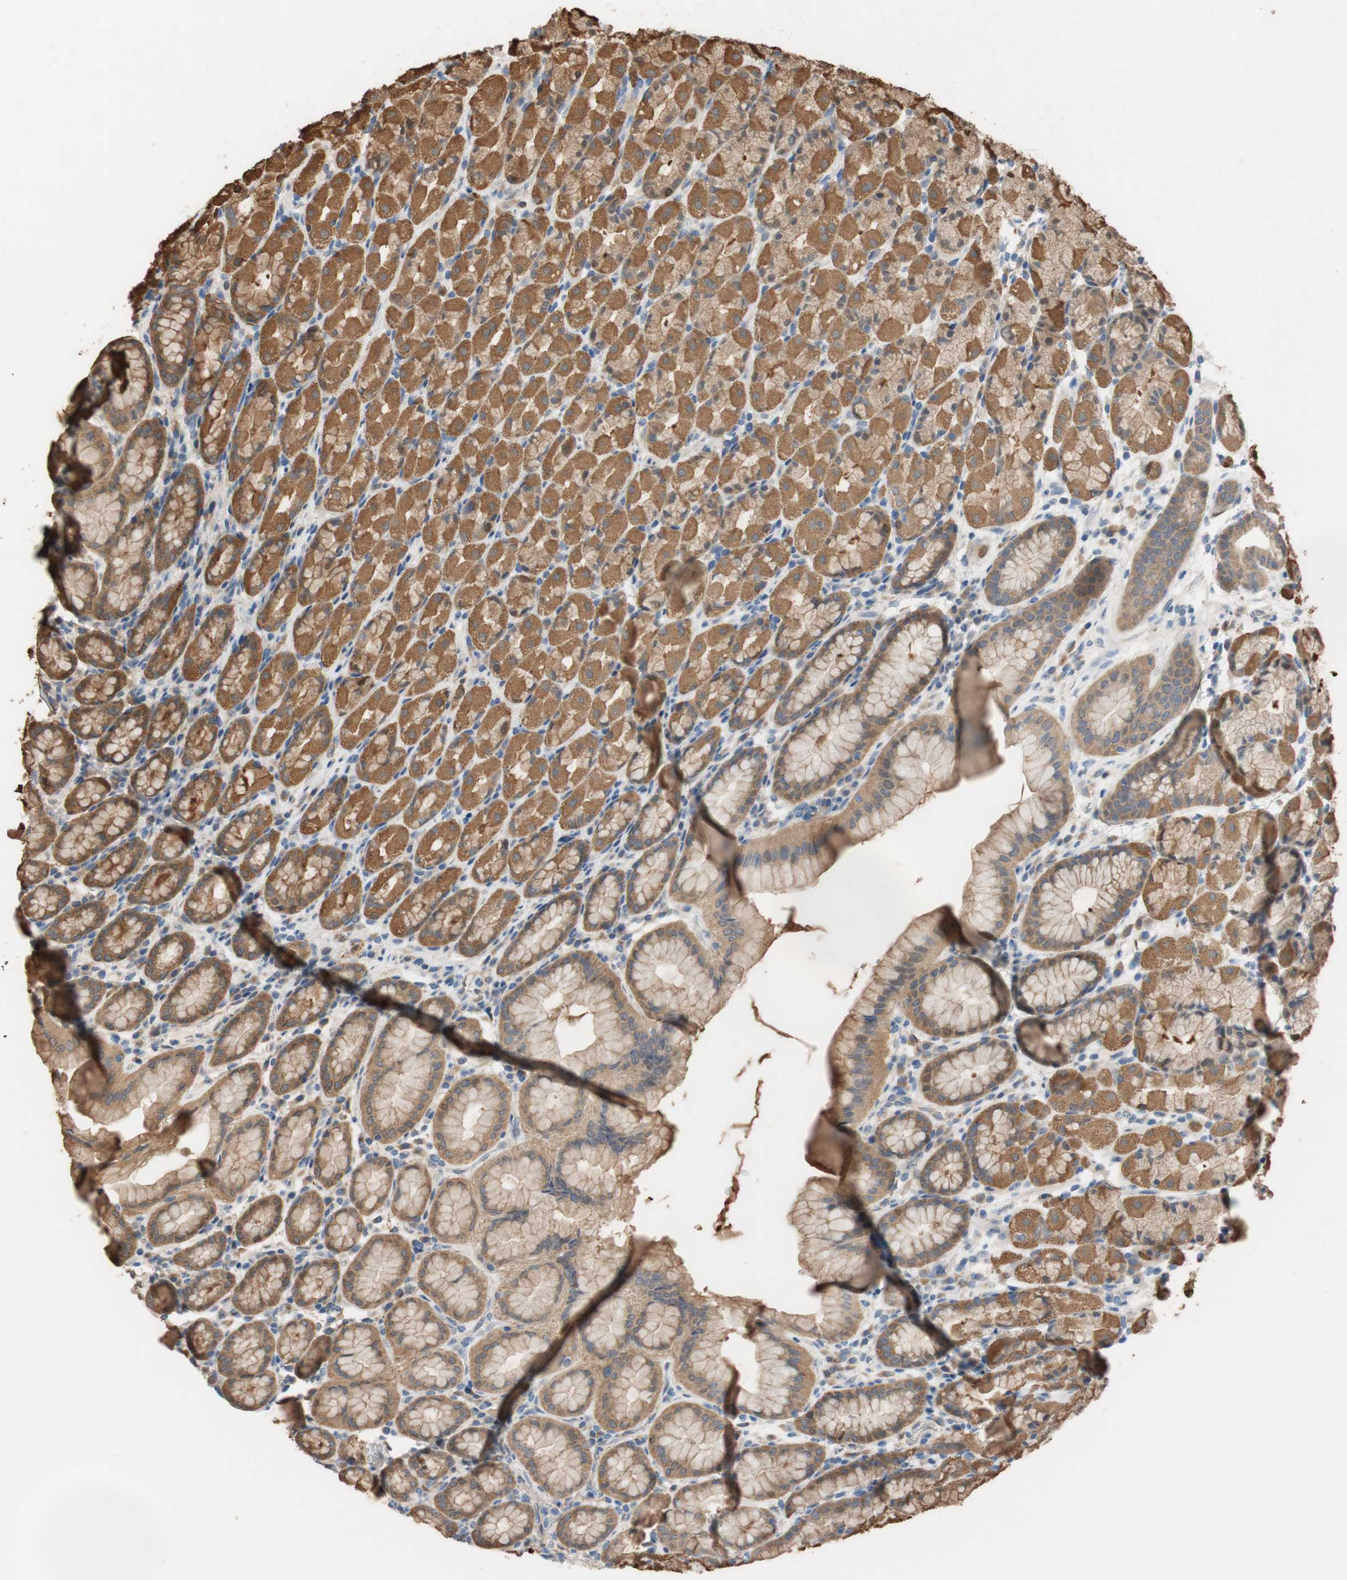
{"staining": {"intensity": "moderate", "quantity": ">75%", "location": "cytoplasmic/membranous"}, "tissue": "stomach", "cell_type": "Glandular cells", "image_type": "normal", "snomed": [{"axis": "morphology", "description": "Normal tissue, NOS"}, {"axis": "topography", "description": "Stomach, upper"}], "caption": "DAB (3,3'-diaminobenzidine) immunohistochemical staining of unremarkable stomach exhibits moderate cytoplasmic/membranous protein expression in about >75% of glandular cells.", "gene": "ALDH1A2", "patient": {"sex": "male", "age": 68}}